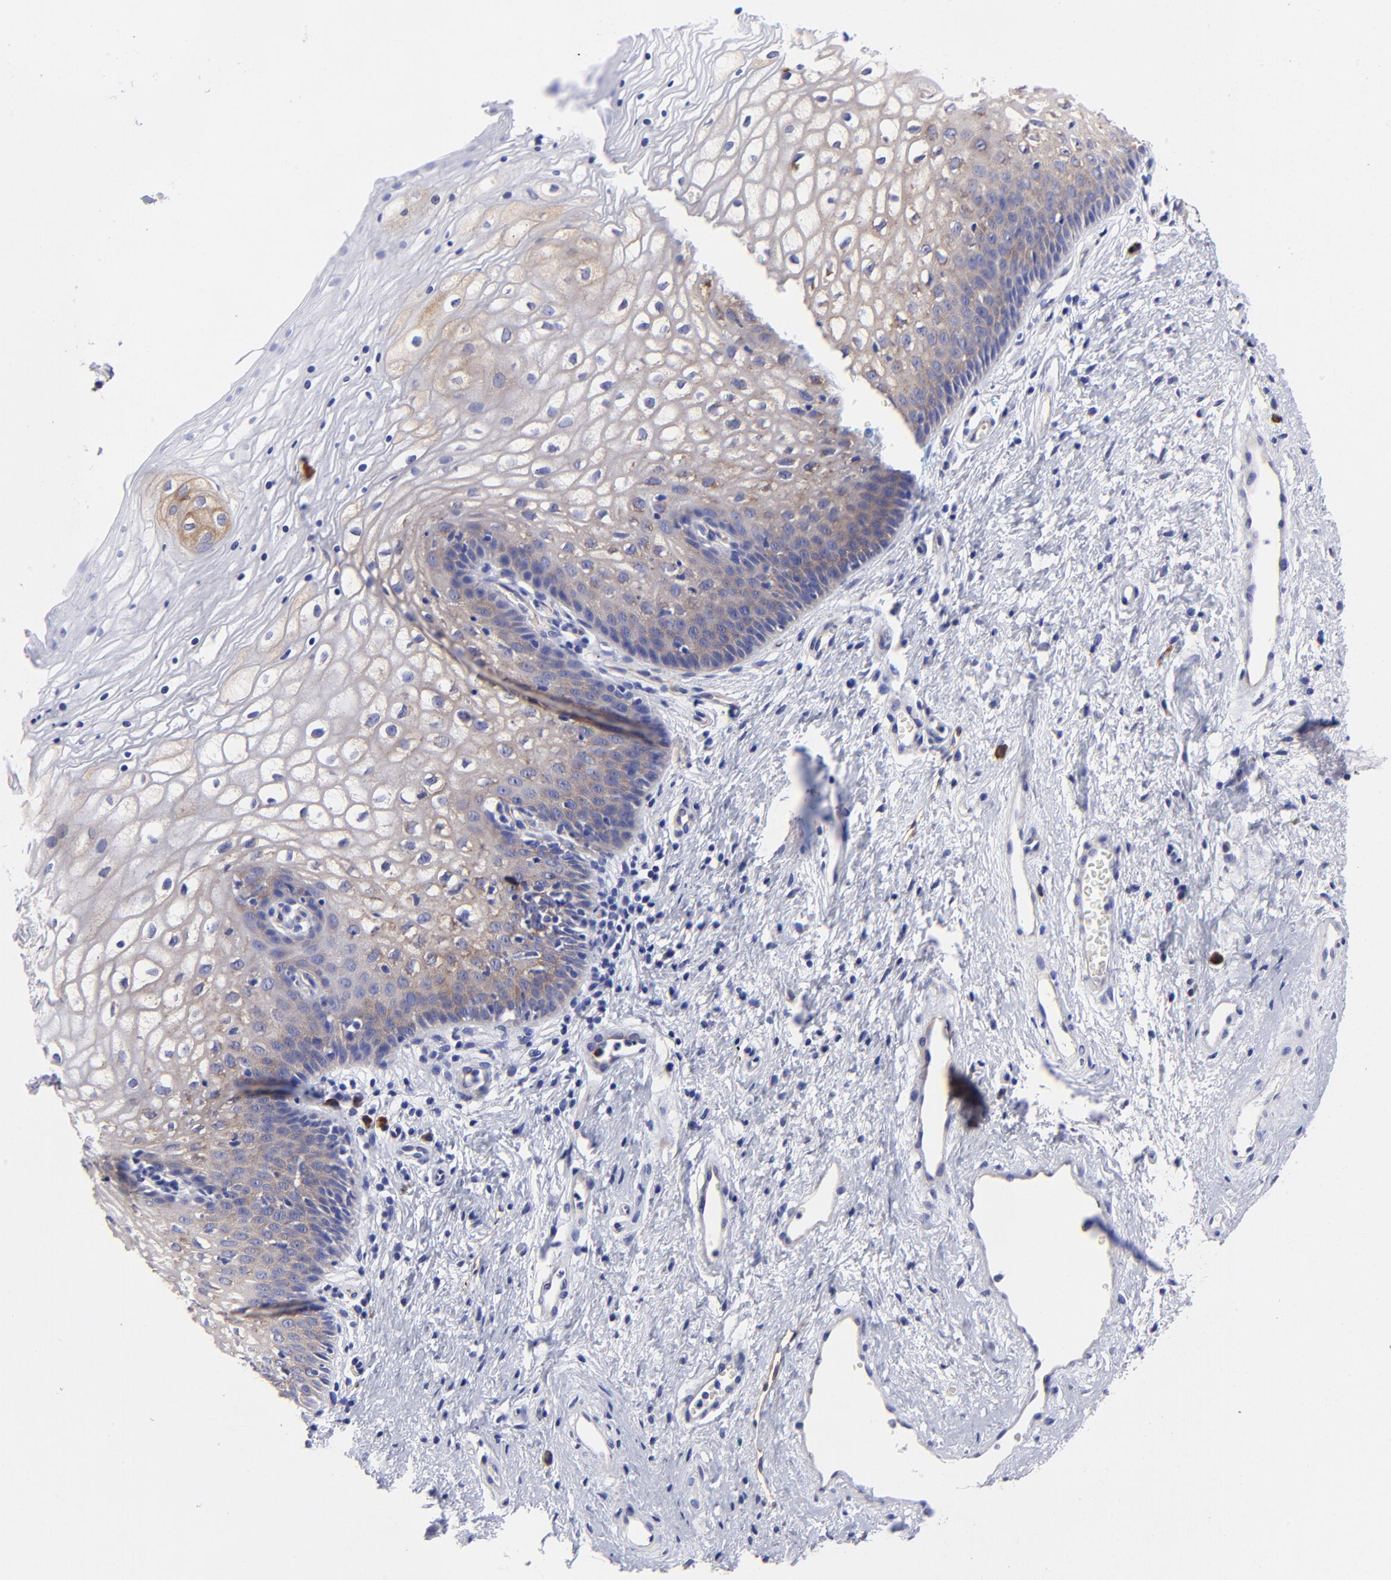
{"staining": {"intensity": "weak", "quantity": "25%-75%", "location": "cytoplasmic/membranous"}, "tissue": "vagina", "cell_type": "Squamous epithelial cells", "image_type": "normal", "snomed": [{"axis": "morphology", "description": "Normal tissue, NOS"}, {"axis": "topography", "description": "Vagina"}], "caption": "An image of human vagina stained for a protein exhibits weak cytoplasmic/membranous brown staining in squamous epithelial cells. Nuclei are stained in blue.", "gene": "PPFIBP1", "patient": {"sex": "female", "age": 34}}